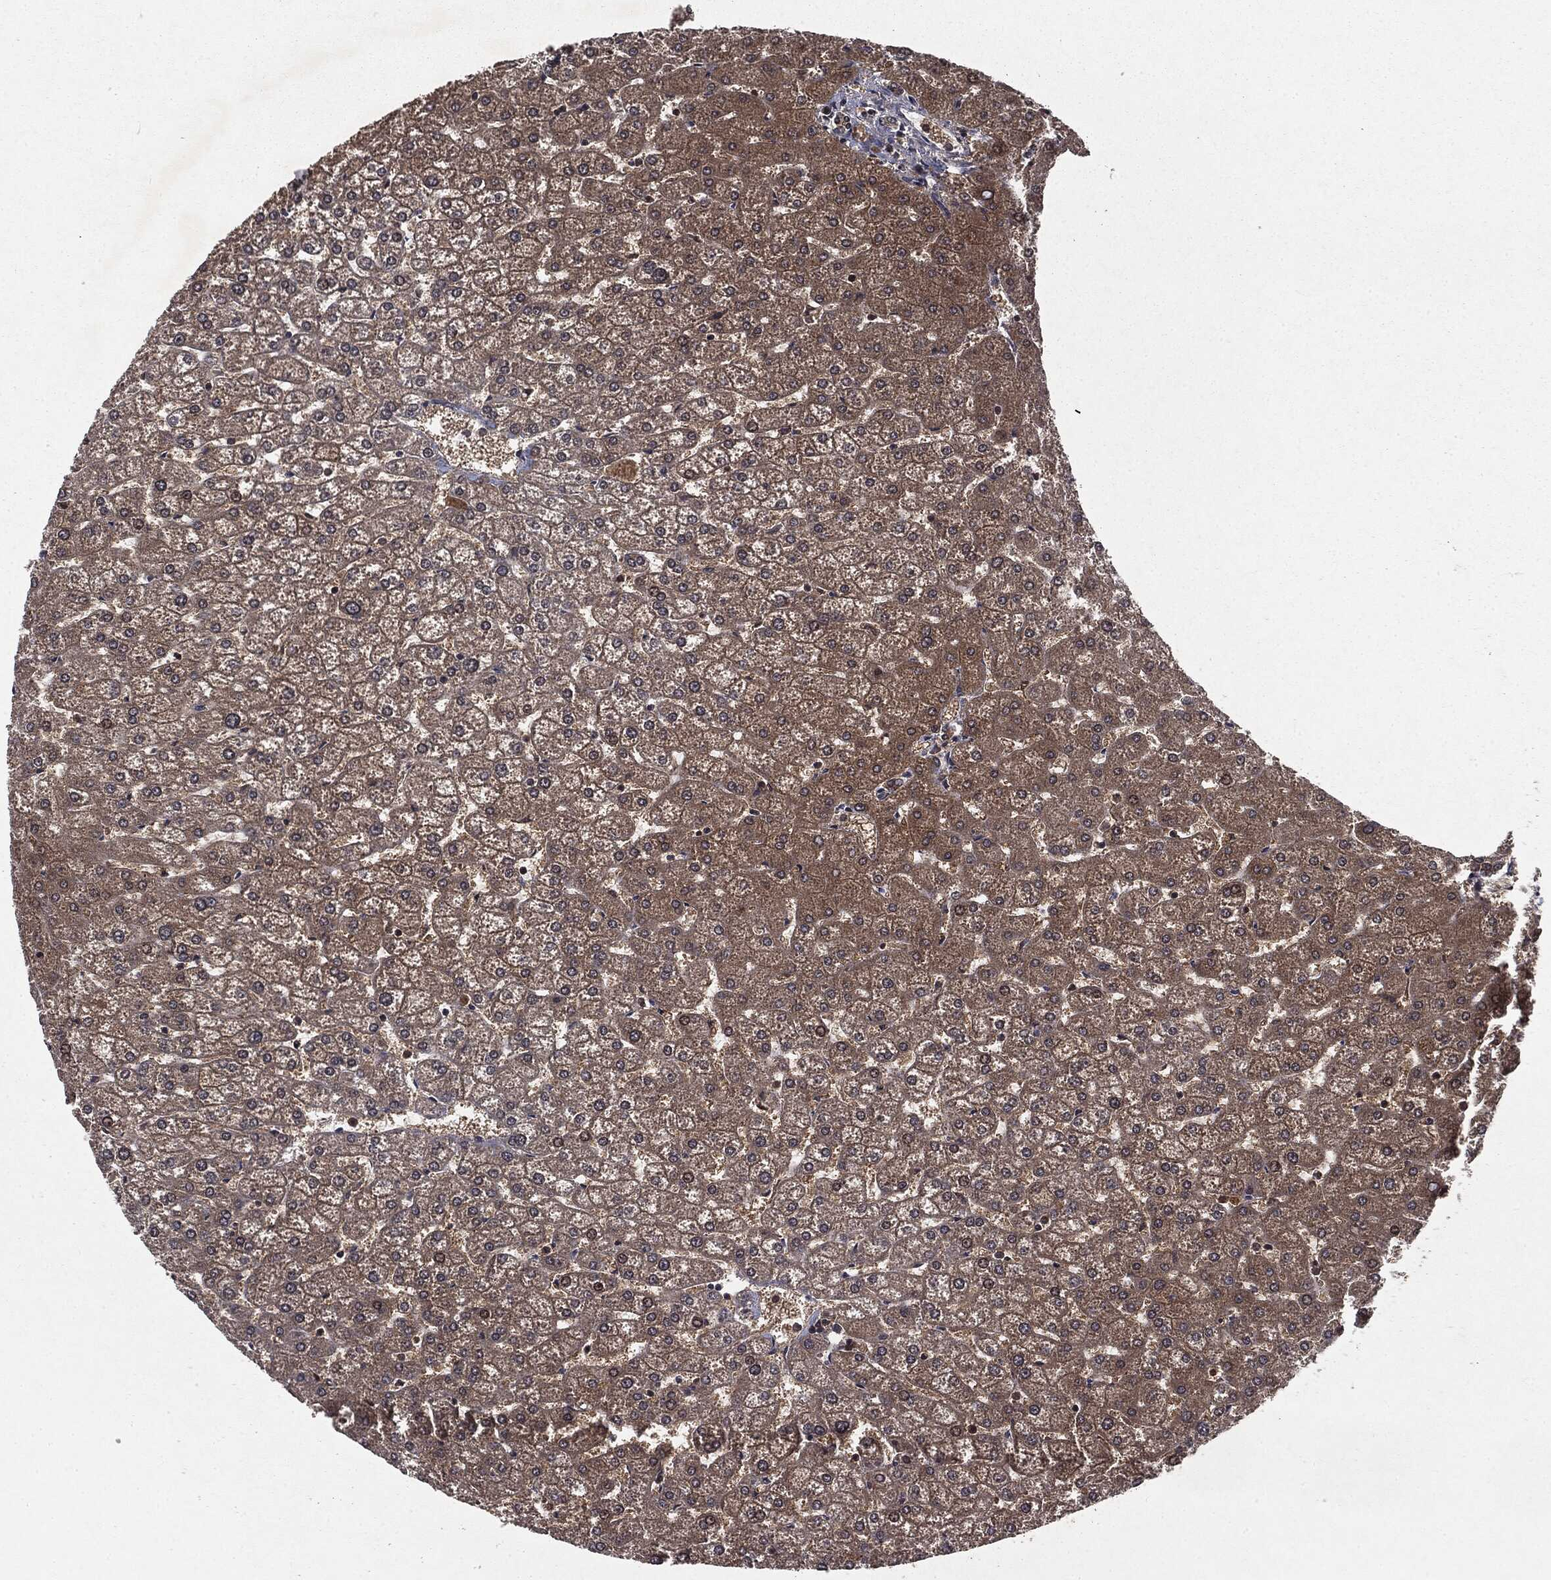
{"staining": {"intensity": "negative", "quantity": "none", "location": "none"}, "tissue": "liver", "cell_type": "Cholangiocytes", "image_type": "normal", "snomed": [{"axis": "morphology", "description": "Normal tissue, NOS"}, {"axis": "topography", "description": "Liver"}], "caption": "Immunohistochemistry (IHC) of normal liver reveals no staining in cholangiocytes. (Immunohistochemistry, brightfield microscopy, high magnification).", "gene": "STAU2", "patient": {"sex": "female", "age": 32}}